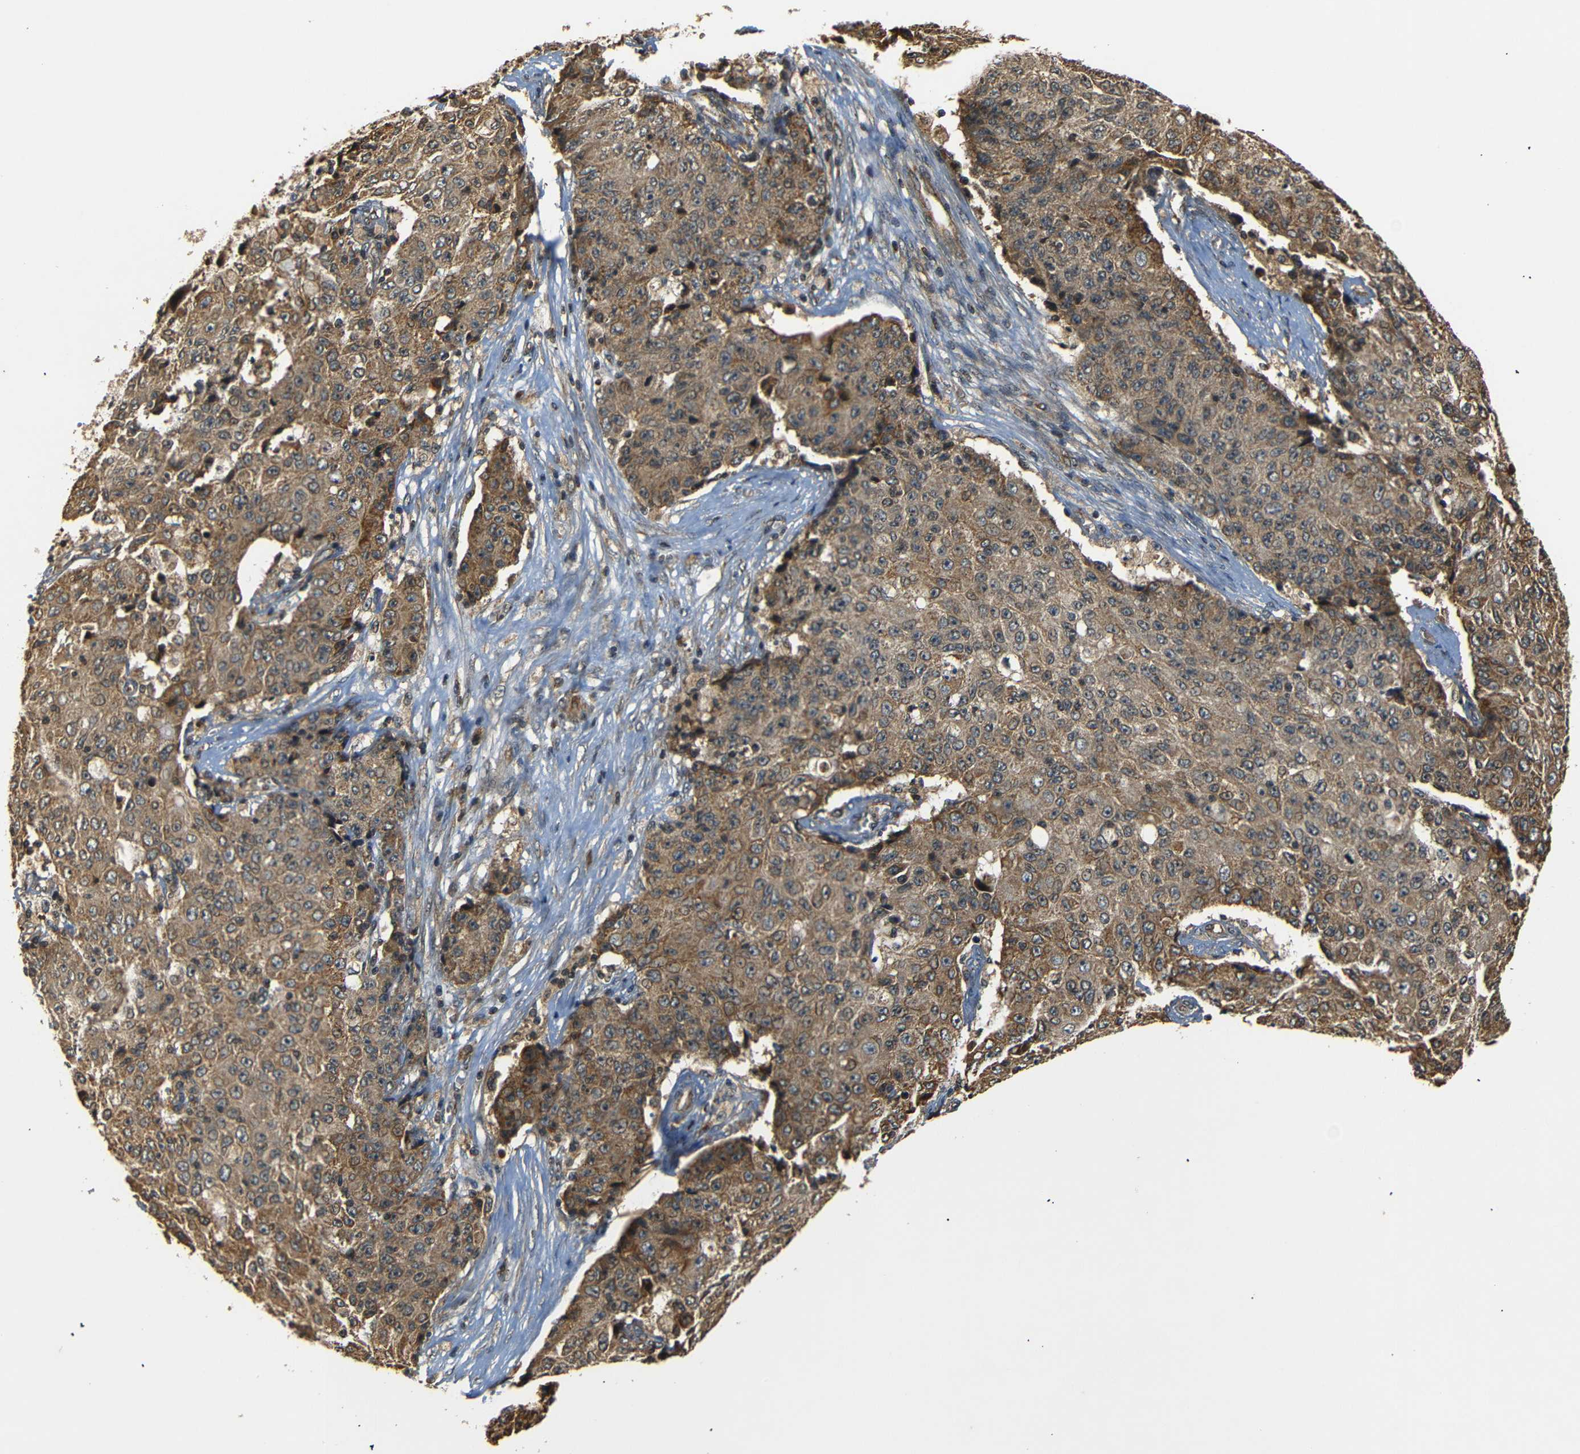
{"staining": {"intensity": "moderate", "quantity": ">75%", "location": "cytoplasmic/membranous"}, "tissue": "ovarian cancer", "cell_type": "Tumor cells", "image_type": "cancer", "snomed": [{"axis": "morphology", "description": "Carcinoma, endometroid"}, {"axis": "topography", "description": "Ovary"}], "caption": "DAB (3,3'-diaminobenzidine) immunohistochemical staining of human ovarian cancer (endometroid carcinoma) reveals moderate cytoplasmic/membranous protein staining in approximately >75% of tumor cells. (DAB = brown stain, brightfield microscopy at high magnification).", "gene": "TANK", "patient": {"sex": "female", "age": 42}}